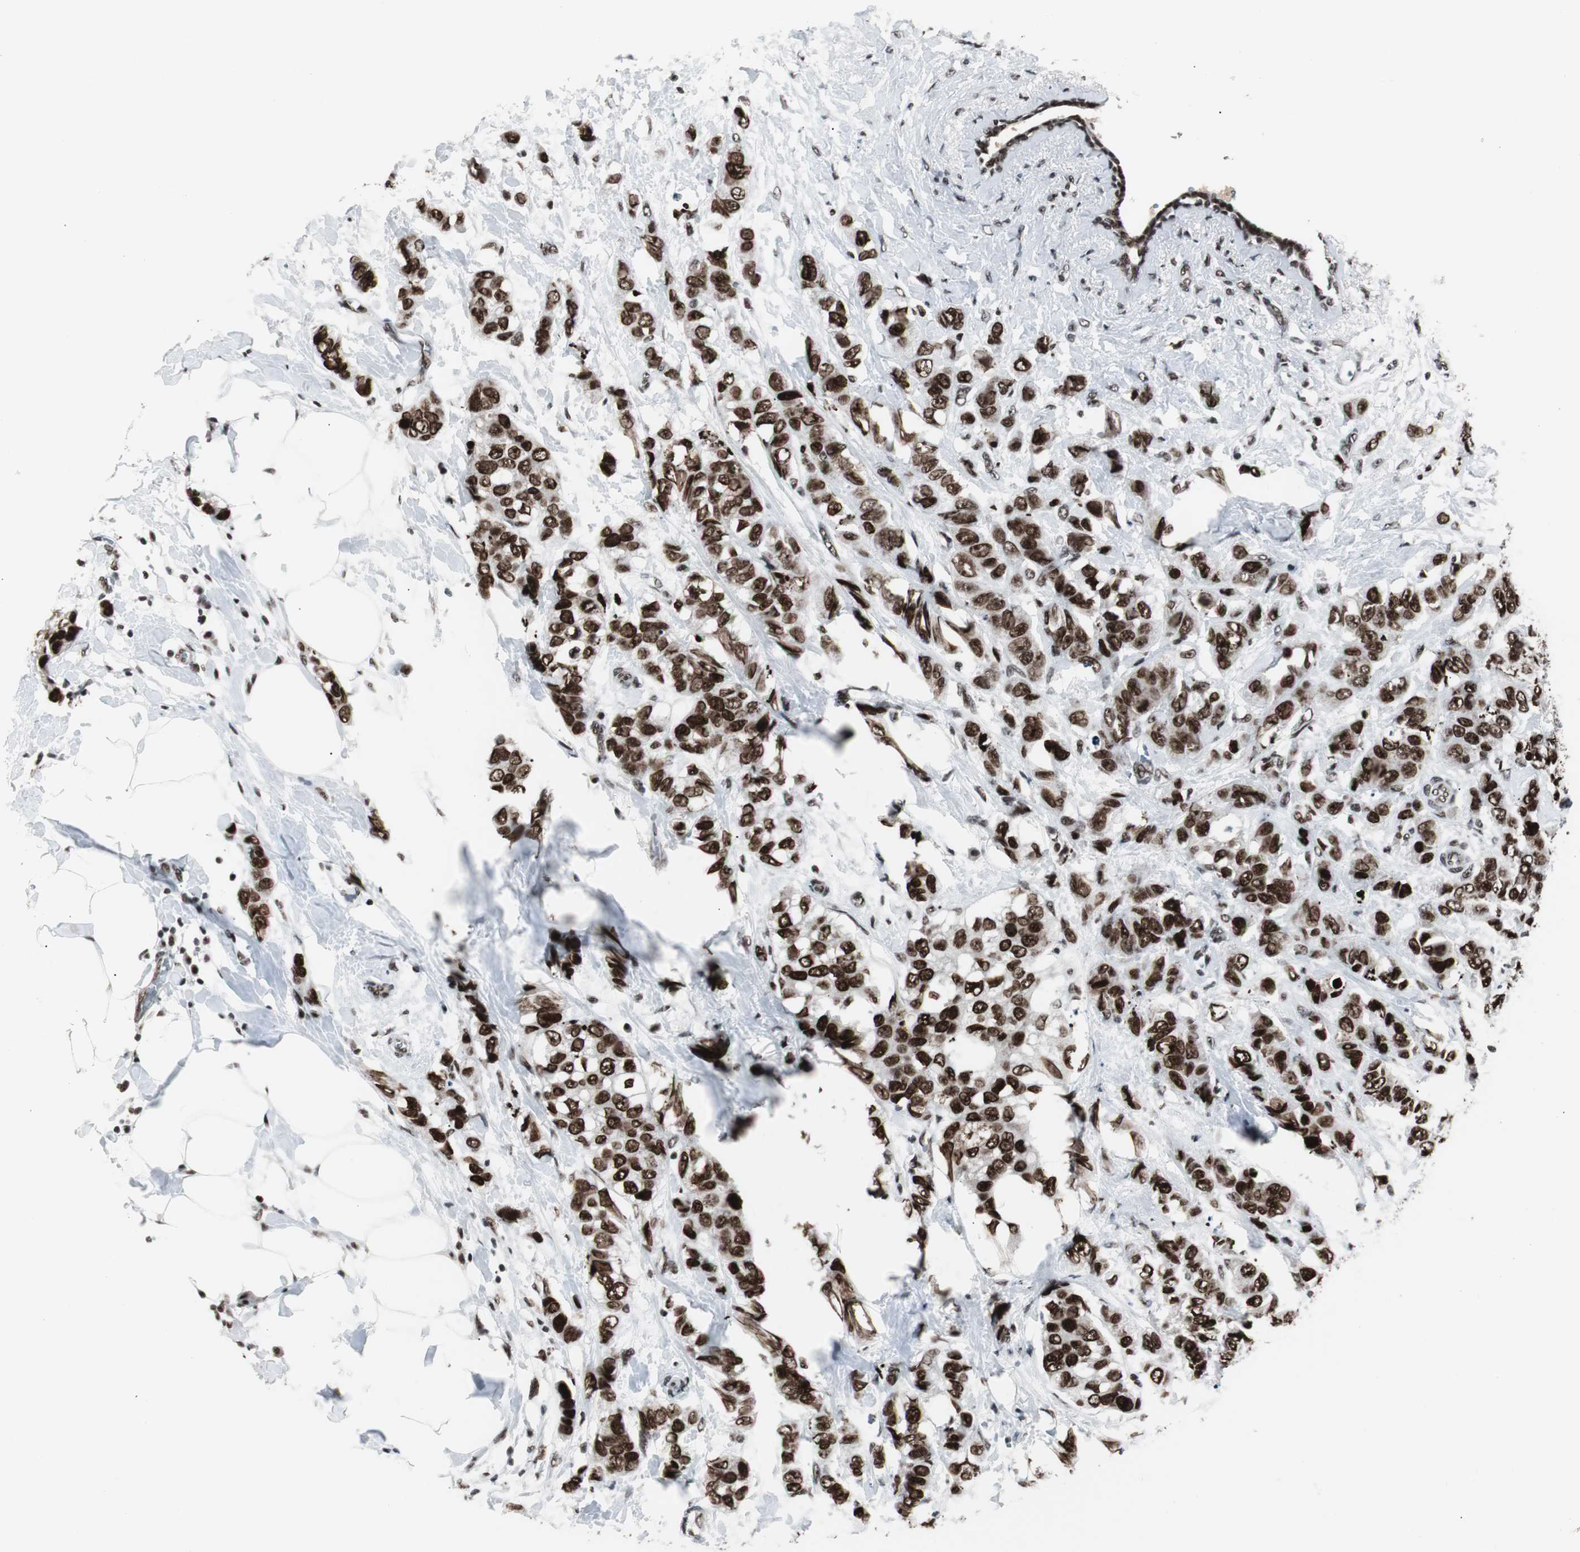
{"staining": {"intensity": "strong", "quantity": ">75%", "location": "nuclear"}, "tissue": "breast cancer", "cell_type": "Tumor cells", "image_type": "cancer", "snomed": [{"axis": "morphology", "description": "Normal tissue, NOS"}, {"axis": "morphology", "description": "Duct carcinoma"}, {"axis": "topography", "description": "Breast"}], "caption": "A high amount of strong nuclear staining is identified in approximately >75% of tumor cells in breast cancer (invasive ductal carcinoma) tissue.", "gene": "XRCC1", "patient": {"sex": "female", "age": 50}}